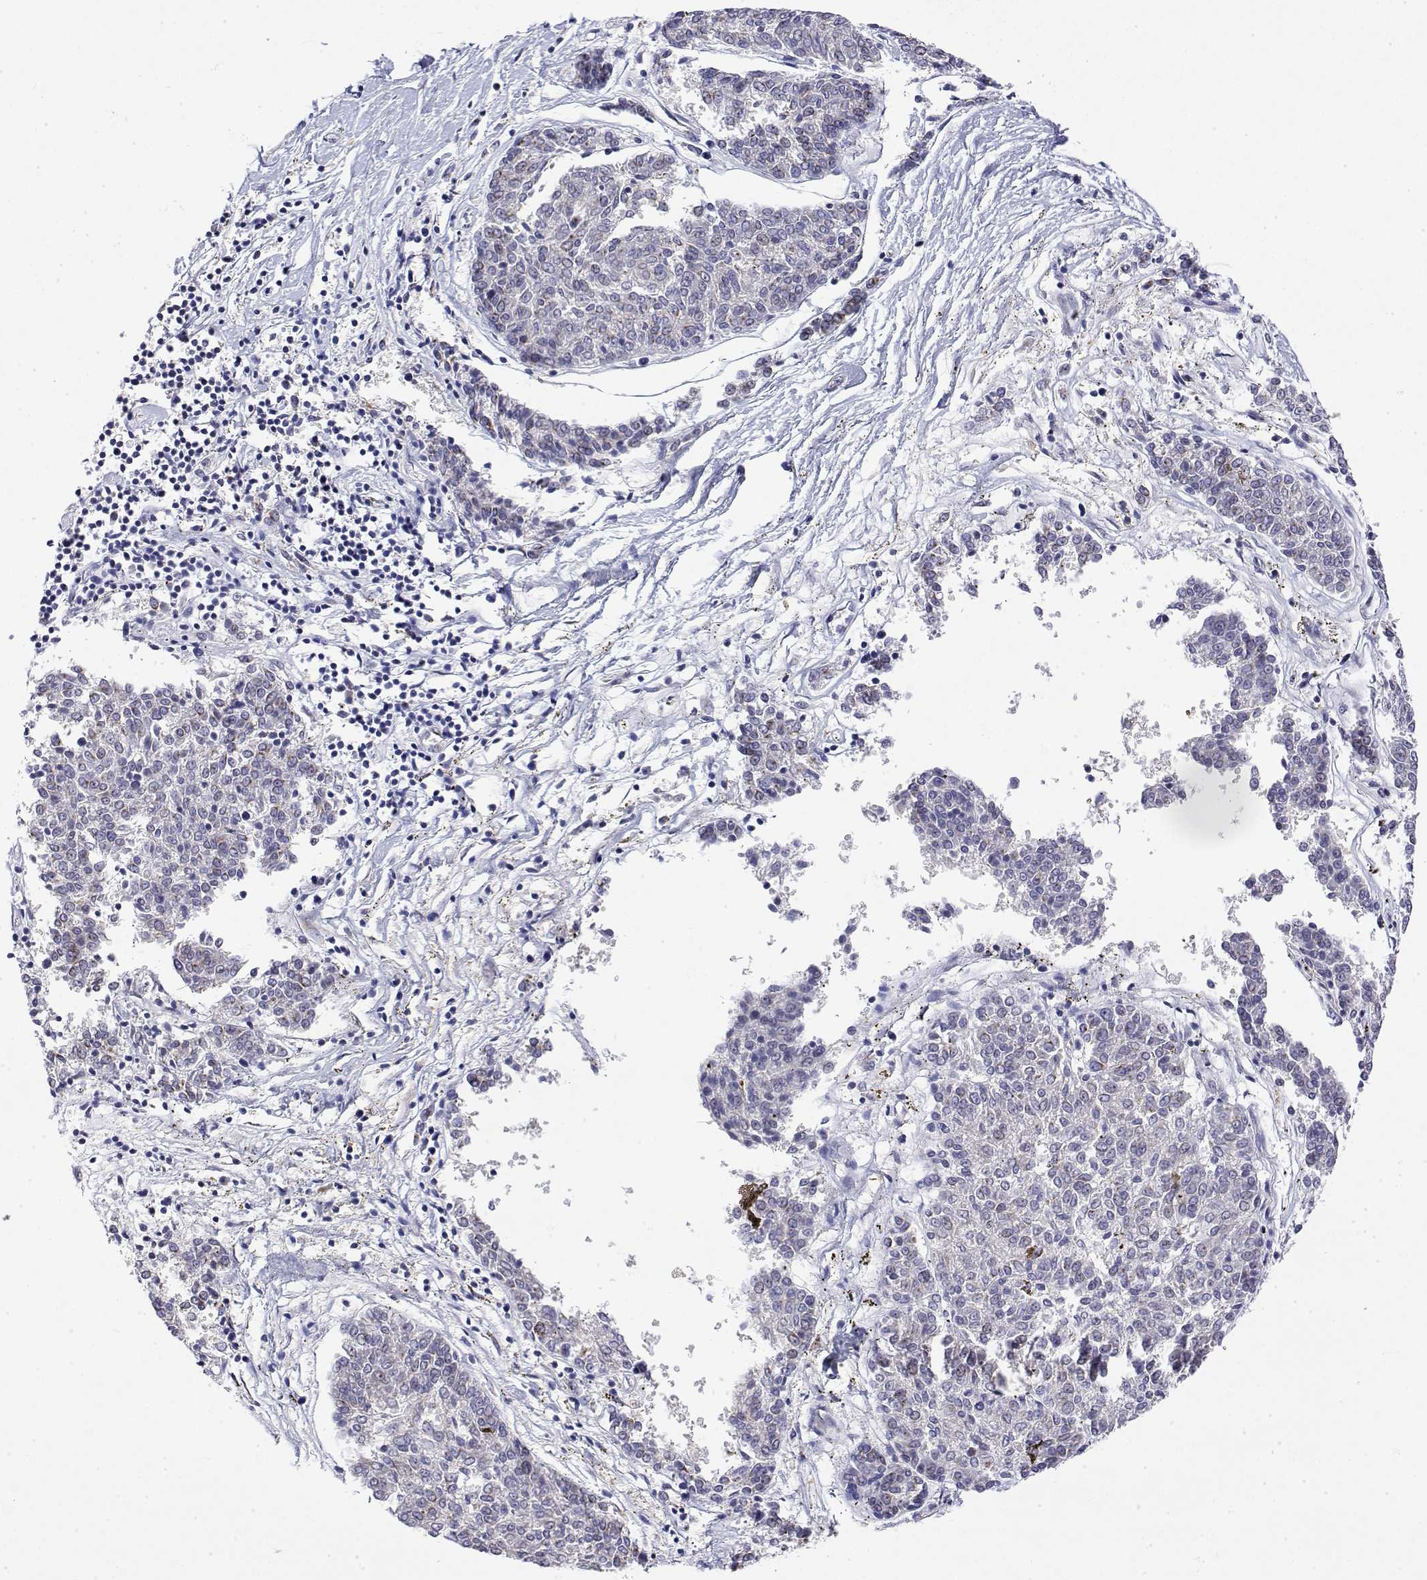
{"staining": {"intensity": "negative", "quantity": "none", "location": "none"}, "tissue": "melanoma", "cell_type": "Tumor cells", "image_type": "cancer", "snomed": [{"axis": "morphology", "description": "Malignant melanoma, NOS"}, {"axis": "topography", "description": "Skin"}], "caption": "Micrograph shows no protein positivity in tumor cells of melanoma tissue.", "gene": "YIPF3", "patient": {"sex": "female", "age": 72}}